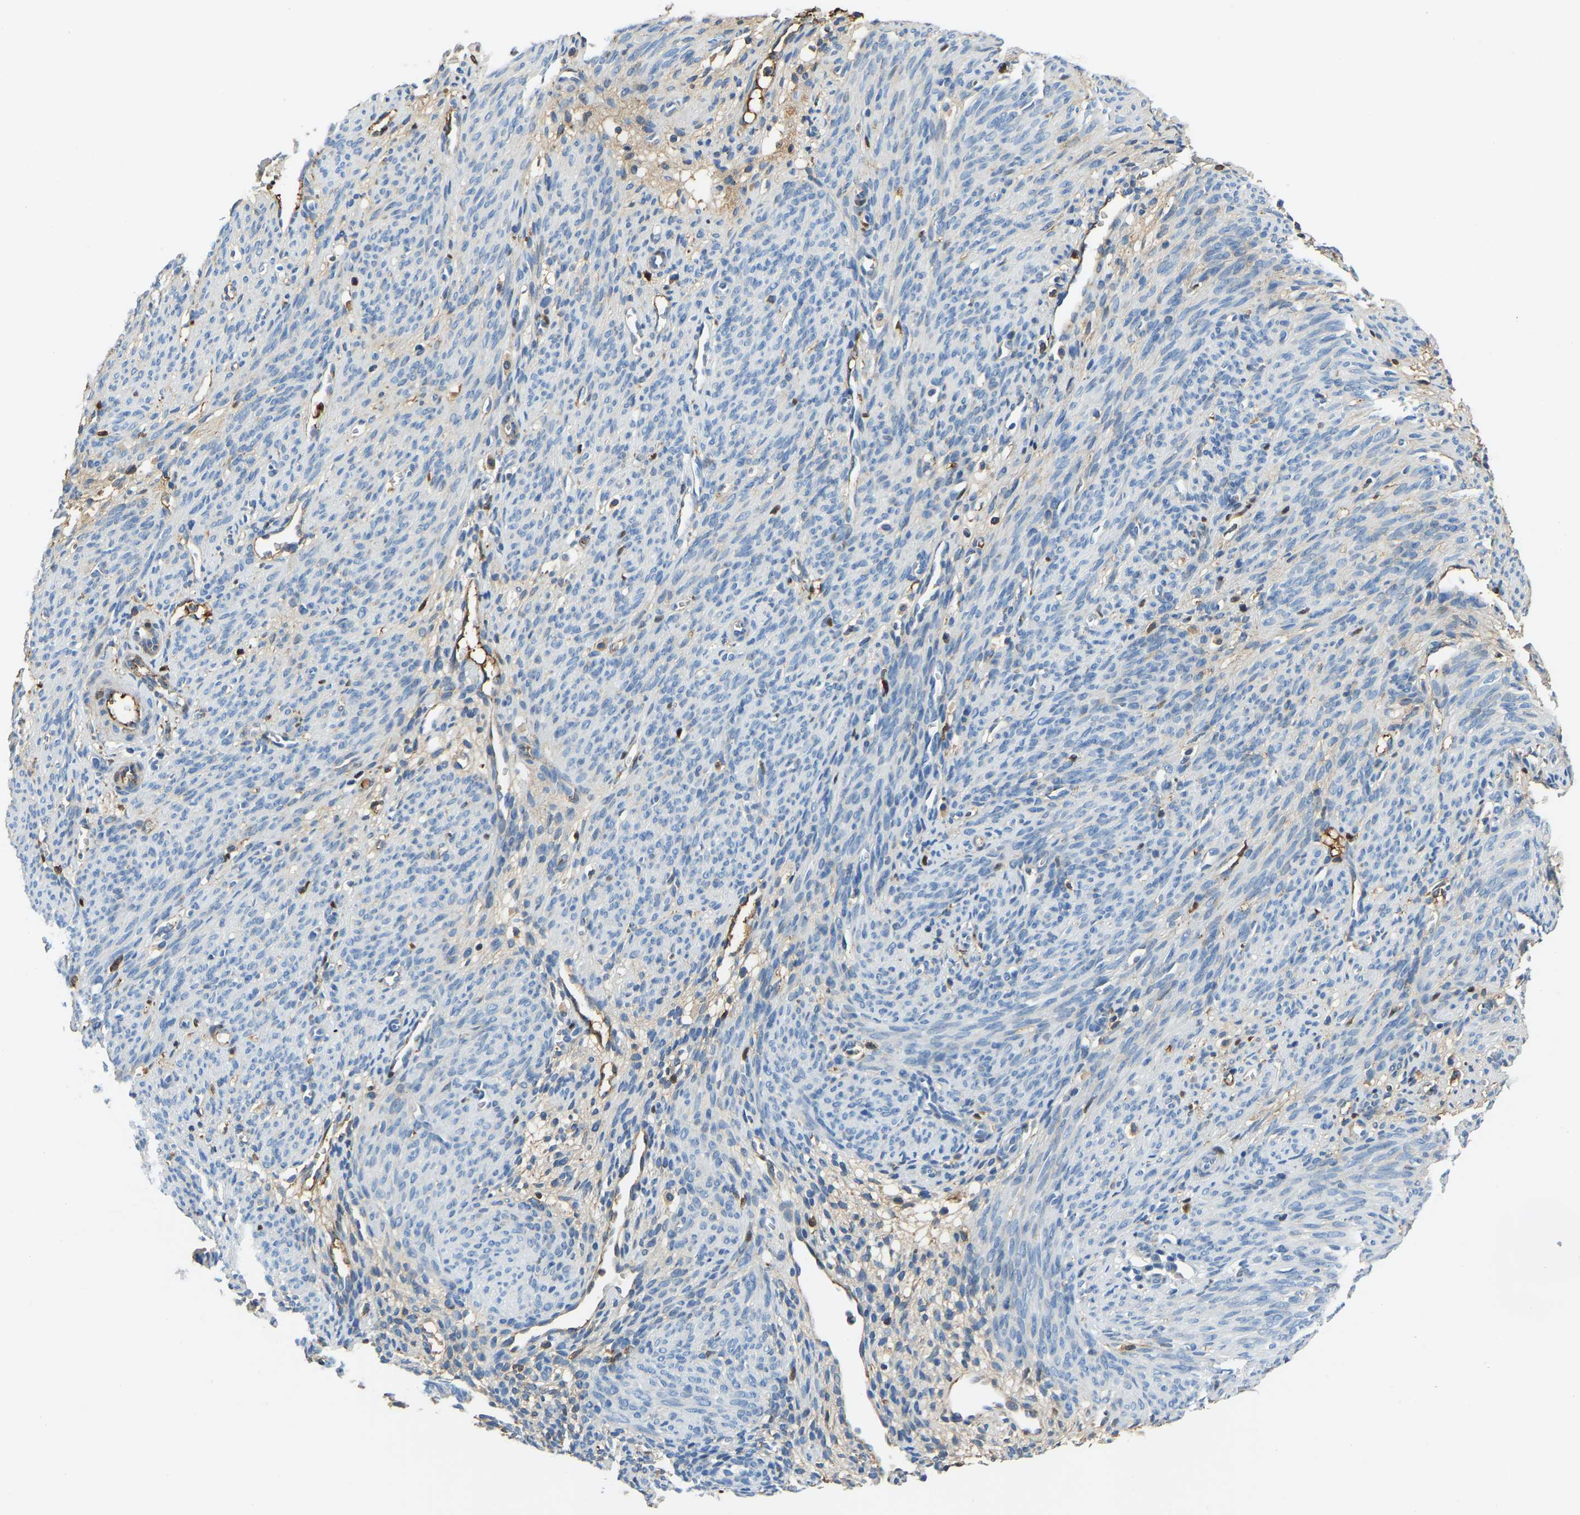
{"staining": {"intensity": "negative", "quantity": "none", "location": "none"}, "tissue": "endometrium", "cell_type": "Cells in endometrial stroma", "image_type": "normal", "snomed": [{"axis": "morphology", "description": "Normal tissue, NOS"}, {"axis": "morphology", "description": "Adenocarcinoma, NOS"}, {"axis": "topography", "description": "Endometrium"}, {"axis": "topography", "description": "Ovary"}], "caption": "A histopathology image of human endometrium is negative for staining in cells in endometrial stroma. (Stains: DAB (3,3'-diaminobenzidine) immunohistochemistry (IHC) with hematoxylin counter stain, Microscopy: brightfield microscopy at high magnification).", "gene": "THBS4", "patient": {"sex": "female", "age": 68}}